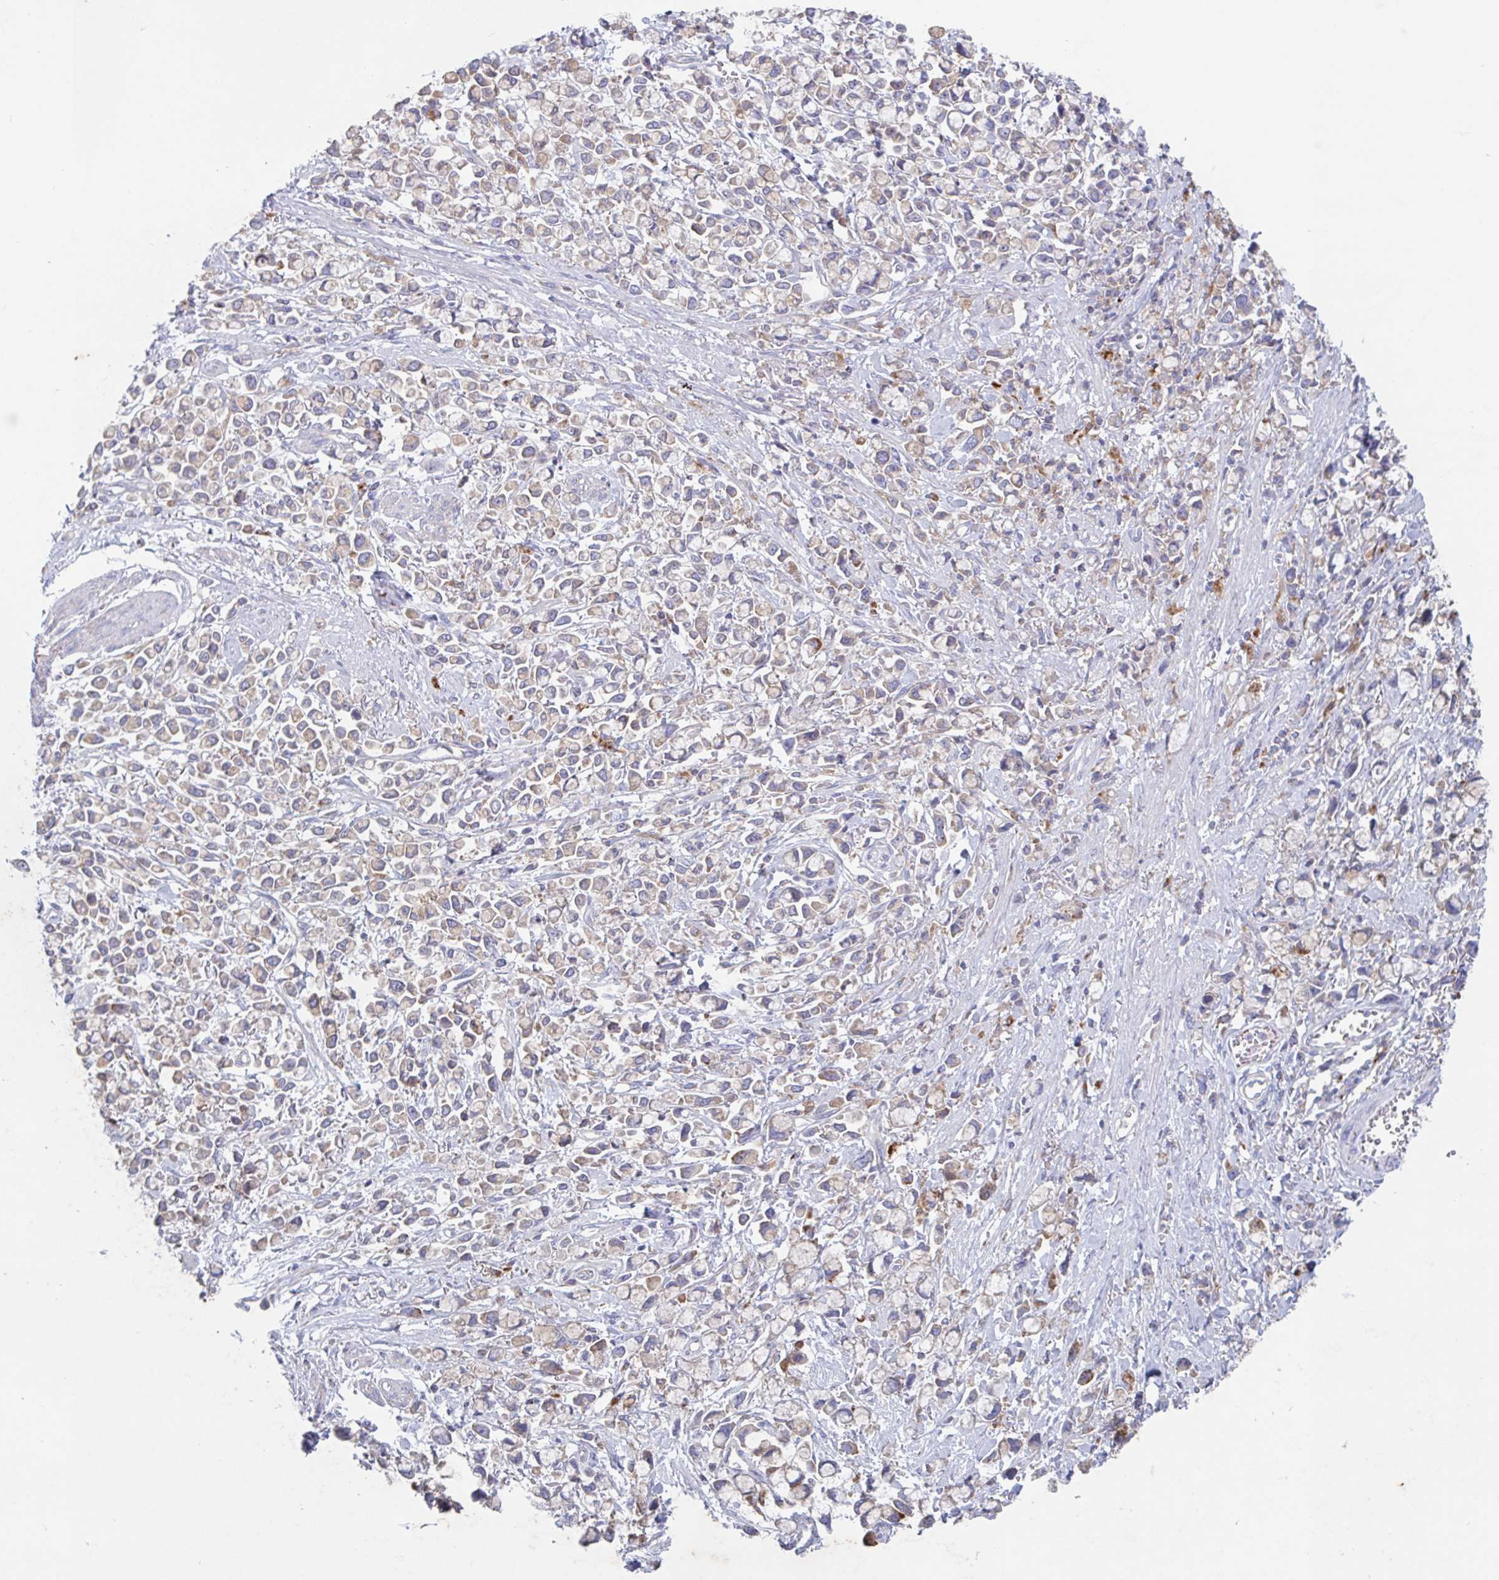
{"staining": {"intensity": "weak", "quantity": ">75%", "location": "cytoplasmic/membranous"}, "tissue": "stomach cancer", "cell_type": "Tumor cells", "image_type": "cancer", "snomed": [{"axis": "morphology", "description": "Adenocarcinoma, NOS"}, {"axis": "topography", "description": "Stomach"}], "caption": "Immunohistochemistry photomicrograph of human stomach adenocarcinoma stained for a protein (brown), which shows low levels of weak cytoplasmic/membranous positivity in about >75% of tumor cells.", "gene": "MANBA", "patient": {"sex": "female", "age": 81}}